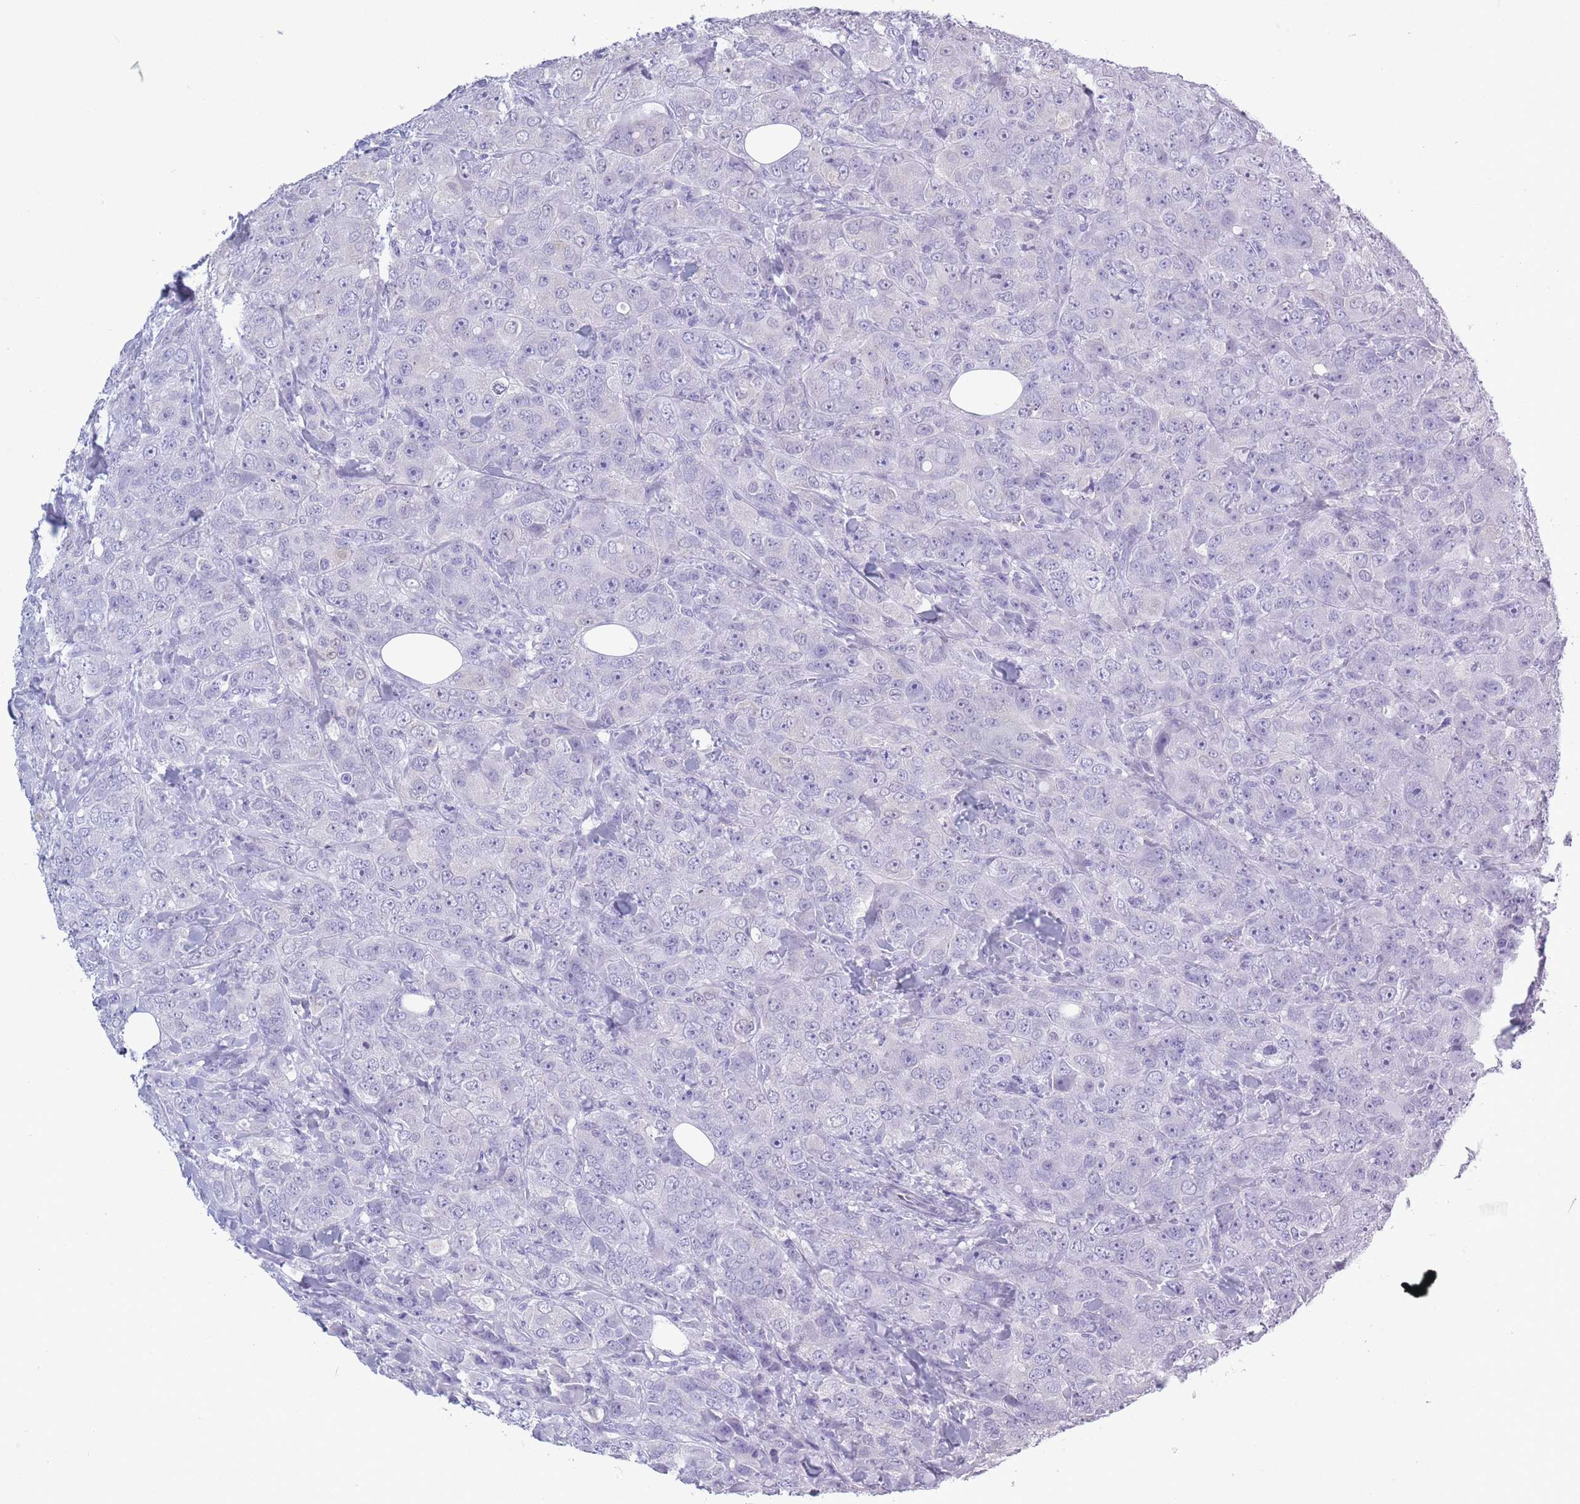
{"staining": {"intensity": "negative", "quantity": "none", "location": "none"}, "tissue": "breast cancer", "cell_type": "Tumor cells", "image_type": "cancer", "snomed": [{"axis": "morphology", "description": "Duct carcinoma"}, {"axis": "topography", "description": "Breast"}], "caption": "Immunohistochemistry histopathology image of breast invasive ductal carcinoma stained for a protein (brown), which demonstrates no positivity in tumor cells. (Brightfield microscopy of DAB (3,3'-diaminobenzidine) immunohistochemistry at high magnification).", "gene": "OR7C1", "patient": {"sex": "female", "age": 43}}